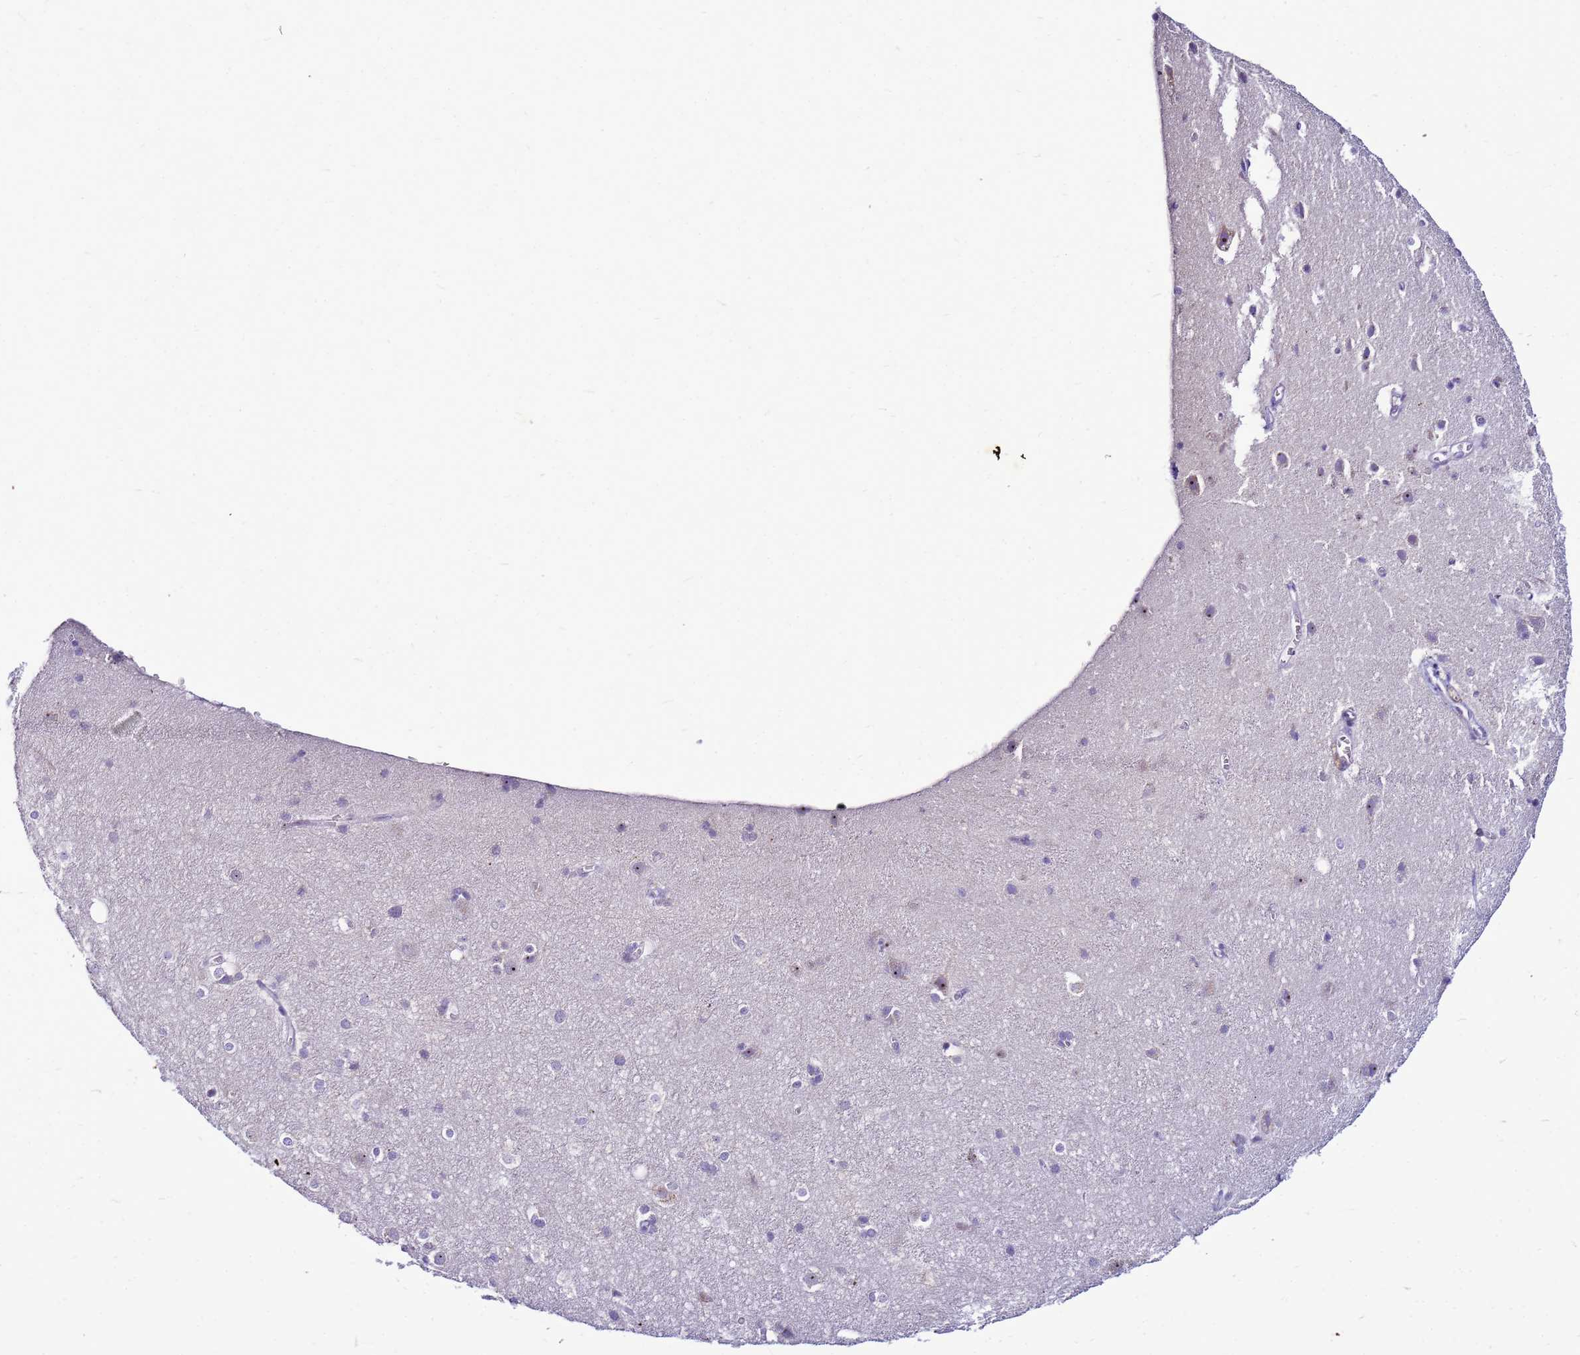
{"staining": {"intensity": "negative", "quantity": "none", "location": "none"}, "tissue": "cerebral cortex", "cell_type": "Endothelial cells", "image_type": "normal", "snomed": [{"axis": "morphology", "description": "Normal tissue, NOS"}, {"axis": "topography", "description": "Cerebral cortex"}], "caption": "Immunohistochemistry (IHC) image of normal cerebral cortex: human cerebral cortex stained with DAB displays no significant protein staining in endothelial cells.", "gene": "VPS4B", "patient": {"sex": "male", "age": 54}}